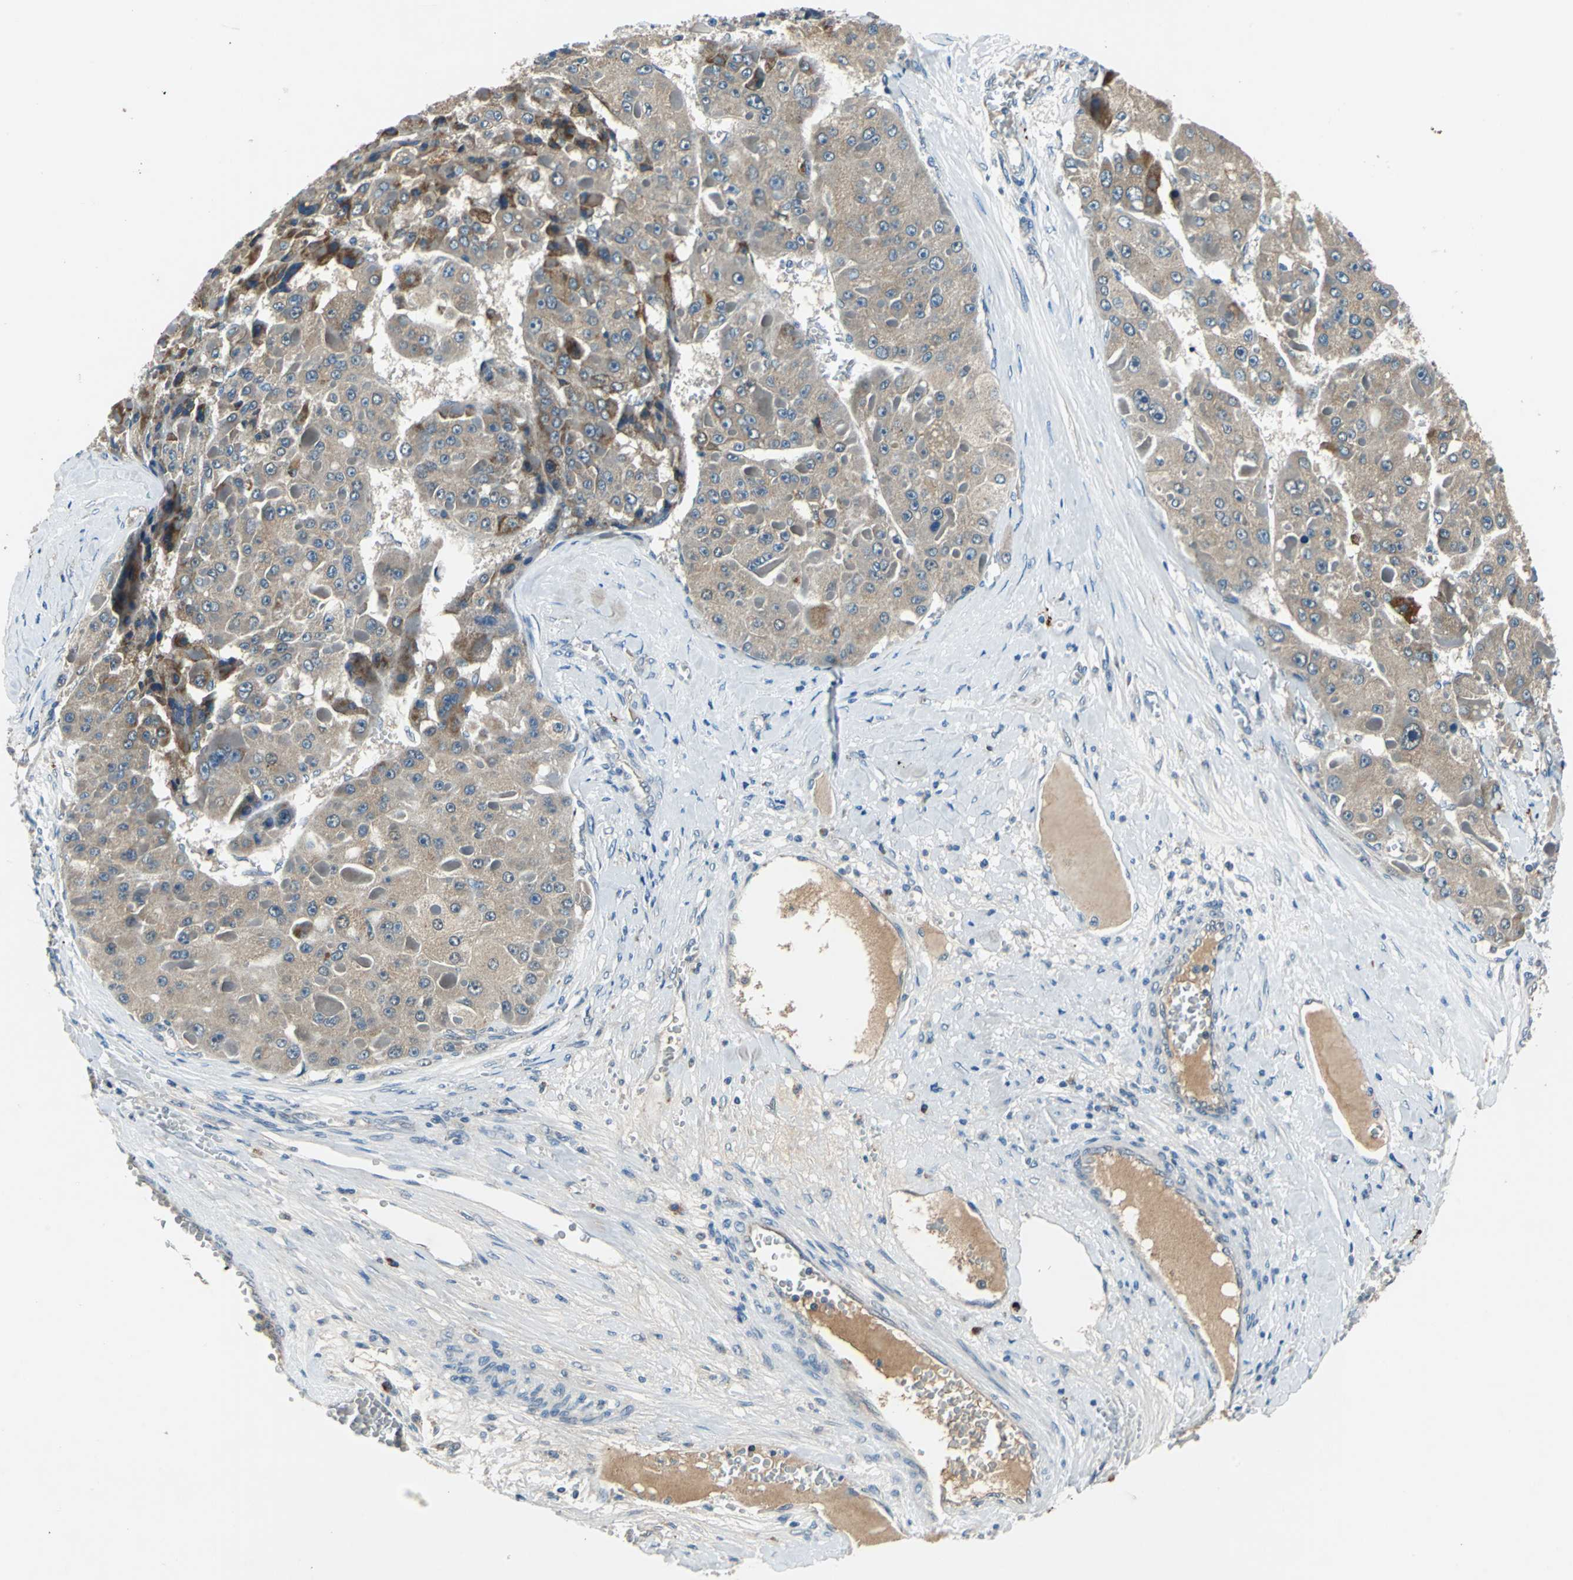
{"staining": {"intensity": "moderate", "quantity": "25%-75%", "location": "cytoplasmic/membranous"}, "tissue": "liver cancer", "cell_type": "Tumor cells", "image_type": "cancer", "snomed": [{"axis": "morphology", "description": "Carcinoma, Hepatocellular, NOS"}, {"axis": "topography", "description": "Liver"}], "caption": "Protein positivity by IHC shows moderate cytoplasmic/membranous staining in about 25%-75% of tumor cells in liver hepatocellular carcinoma.", "gene": "SLC19A2", "patient": {"sex": "female", "age": 73}}